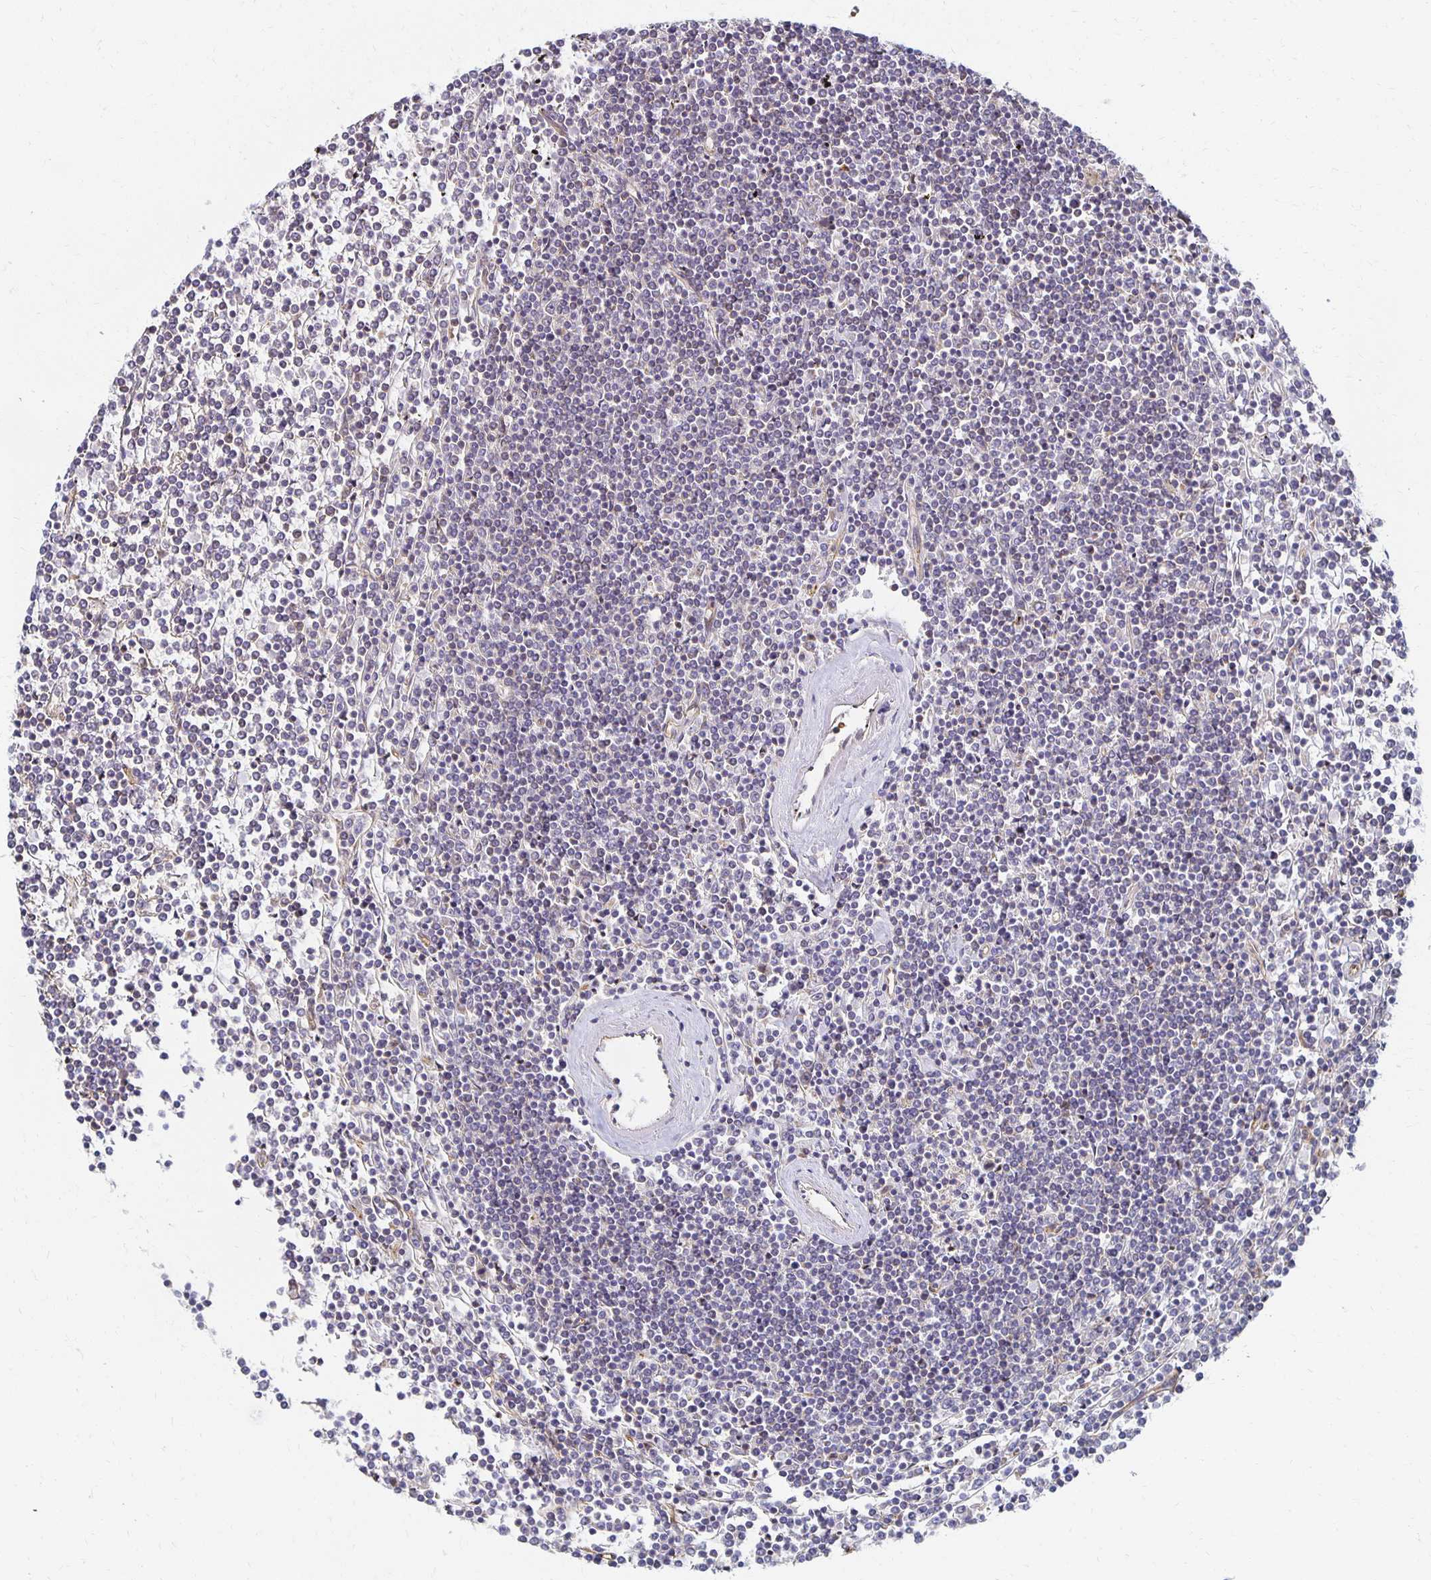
{"staining": {"intensity": "negative", "quantity": "none", "location": "none"}, "tissue": "lymphoma", "cell_type": "Tumor cells", "image_type": "cancer", "snomed": [{"axis": "morphology", "description": "Malignant lymphoma, non-Hodgkin's type, Low grade"}, {"axis": "topography", "description": "Spleen"}], "caption": "IHC of human lymphoma displays no expression in tumor cells.", "gene": "SORL1", "patient": {"sex": "female", "age": 19}}